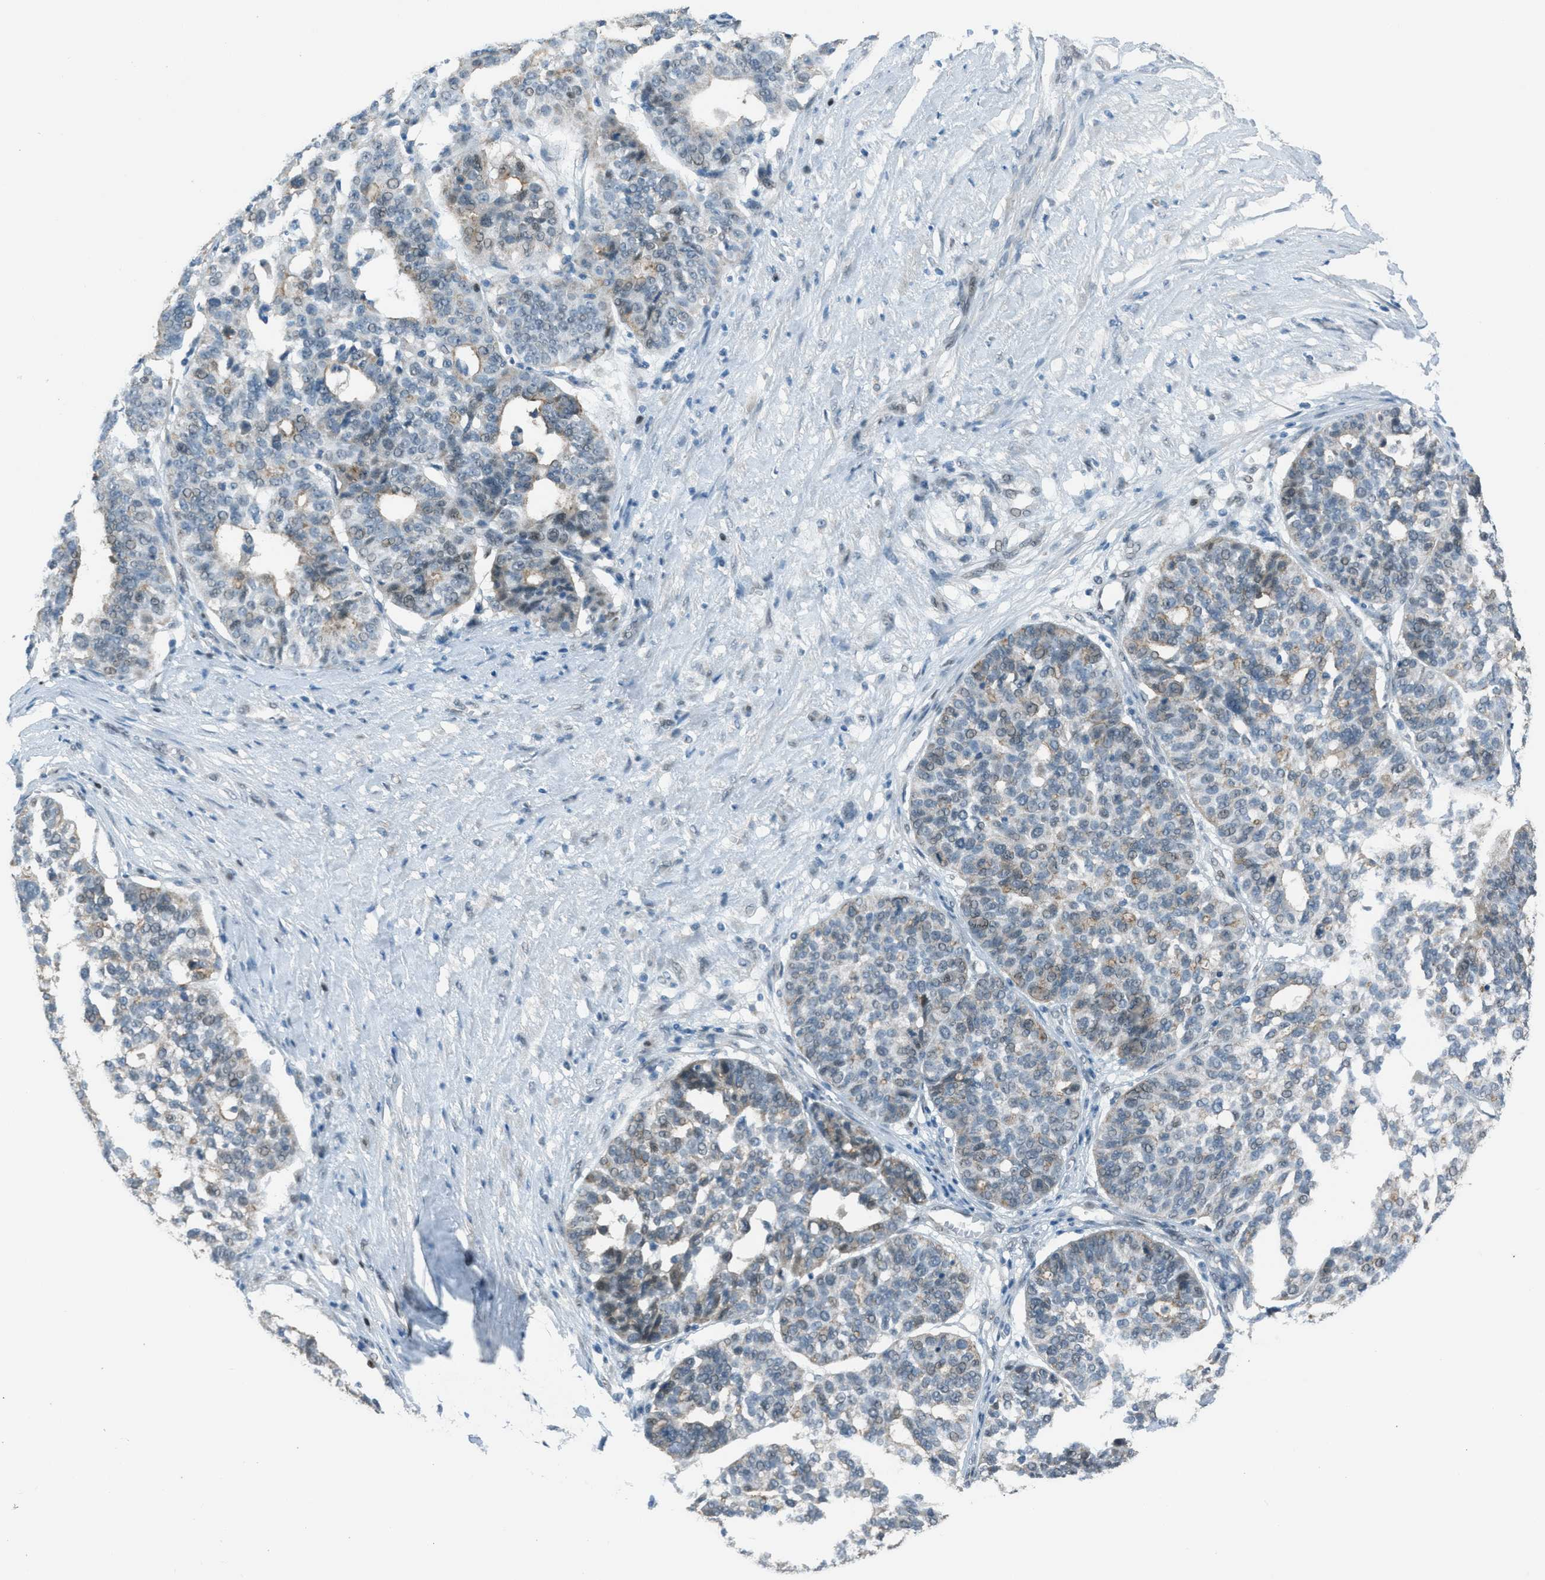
{"staining": {"intensity": "weak", "quantity": "25%-75%", "location": "cytoplasmic/membranous"}, "tissue": "ovarian cancer", "cell_type": "Tumor cells", "image_type": "cancer", "snomed": [{"axis": "morphology", "description": "Cystadenocarcinoma, serous, NOS"}, {"axis": "topography", "description": "Ovary"}], "caption": "Weak cytoplasmic/membranous protein expression is appreciated in approximately 25%-75% of tumor cells in ovarian cancer (serous cystadenocarcinoma). The staining was performed using DAB (3,3'-diaminobenzidine) to visualize the protein expression in brown, while the nuclei were stained in blue with hematoxylin (Magnification: 20x).", "gene": "TCF3", "patient": {"sex": "female", "age": 59}}